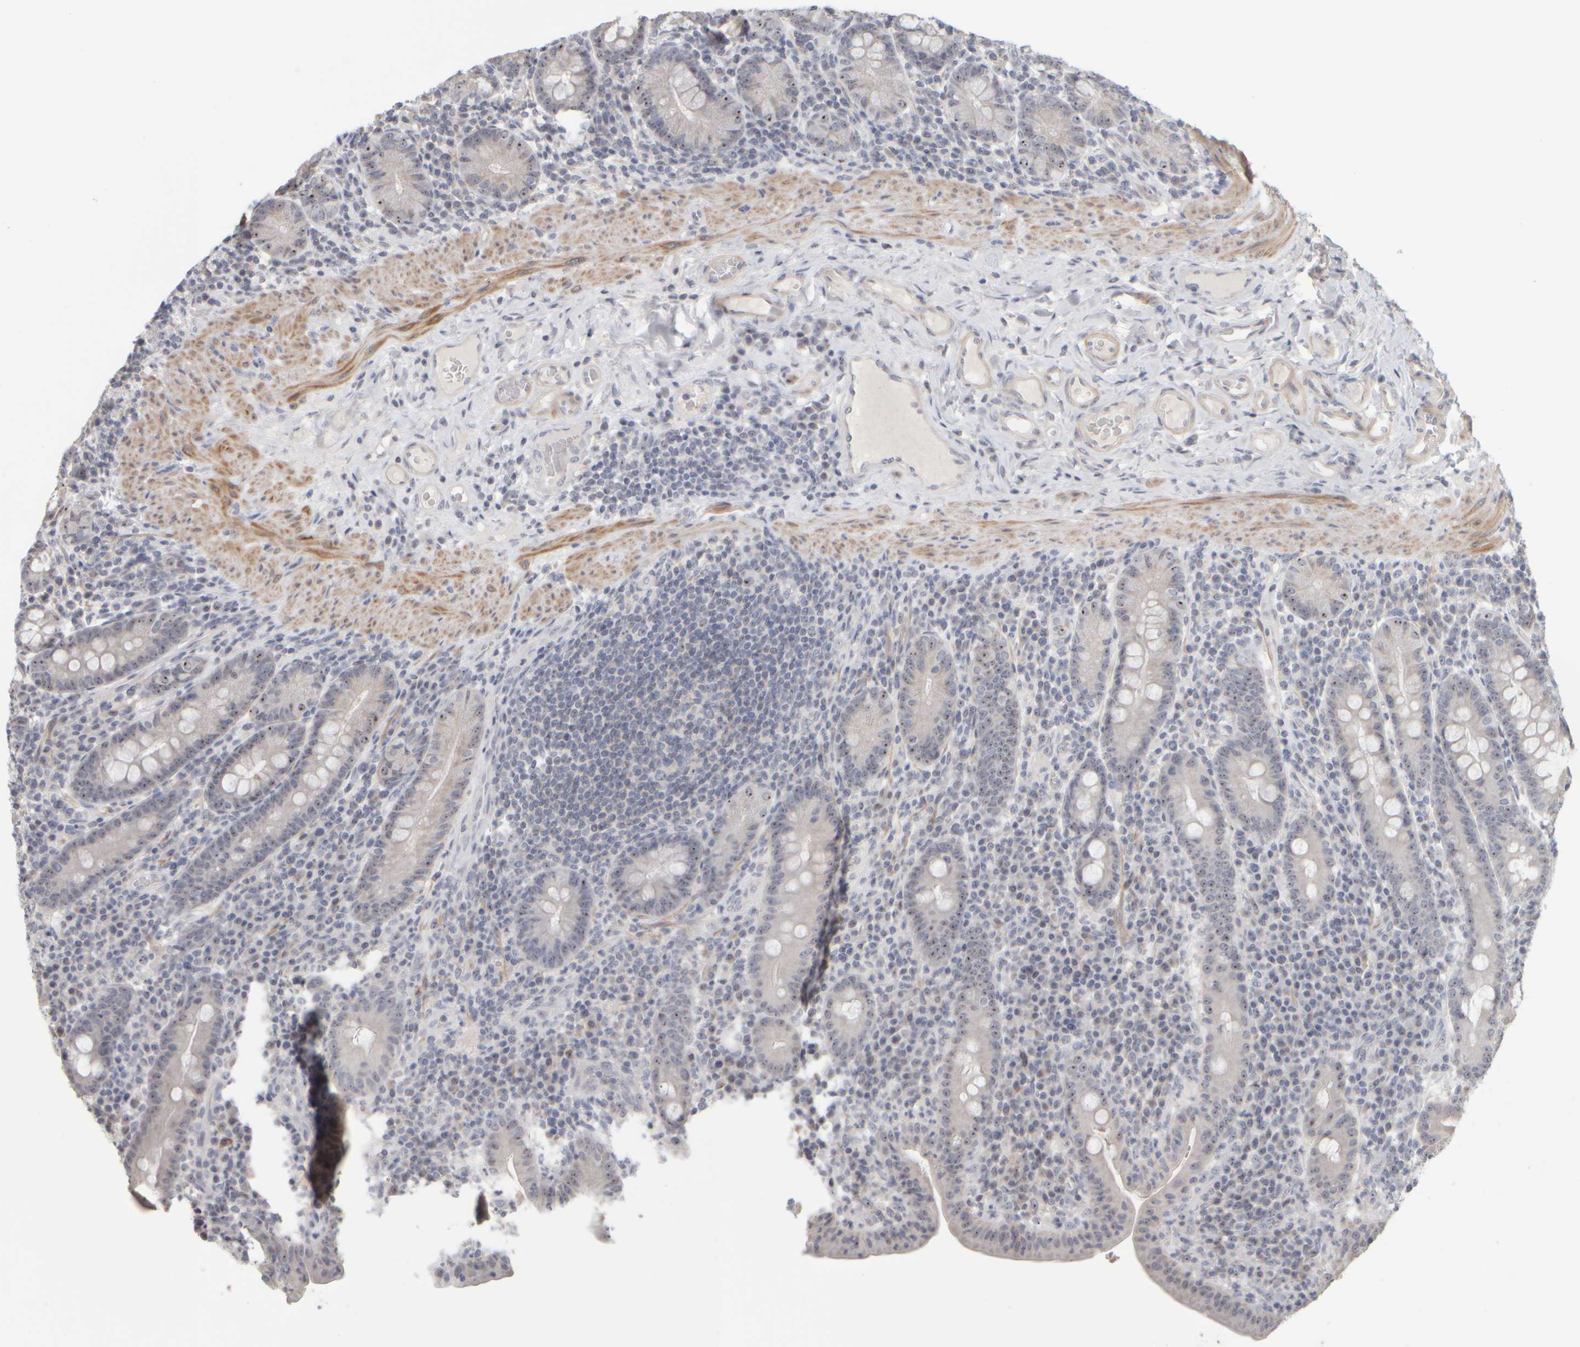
{"staining": {"intensity": "moderate", "quantity": "25%-75%", "location": "nuclear"}, "tissue": "duodenum", "cell_type": "Glandular cells", "image_type": "normal", "snomed": [{"axis": "morphology", "description": "Normal tissue, NOS"}, {"axis": "morphology", "description": "Adenocarcinoma, NOS"}, {"axis": "topography", "description": "Pancreas"}, {"axis": "topography", "description": "Duodenum"}], "caption": "Protein staining demonstrates moderate nuclear positivity in approximately 25%-75% of glandular cells in normal duodenum. Nuclei are stained in blue.", "gene": "DCXR", "patient": {"sex": "male", "age": 50}}